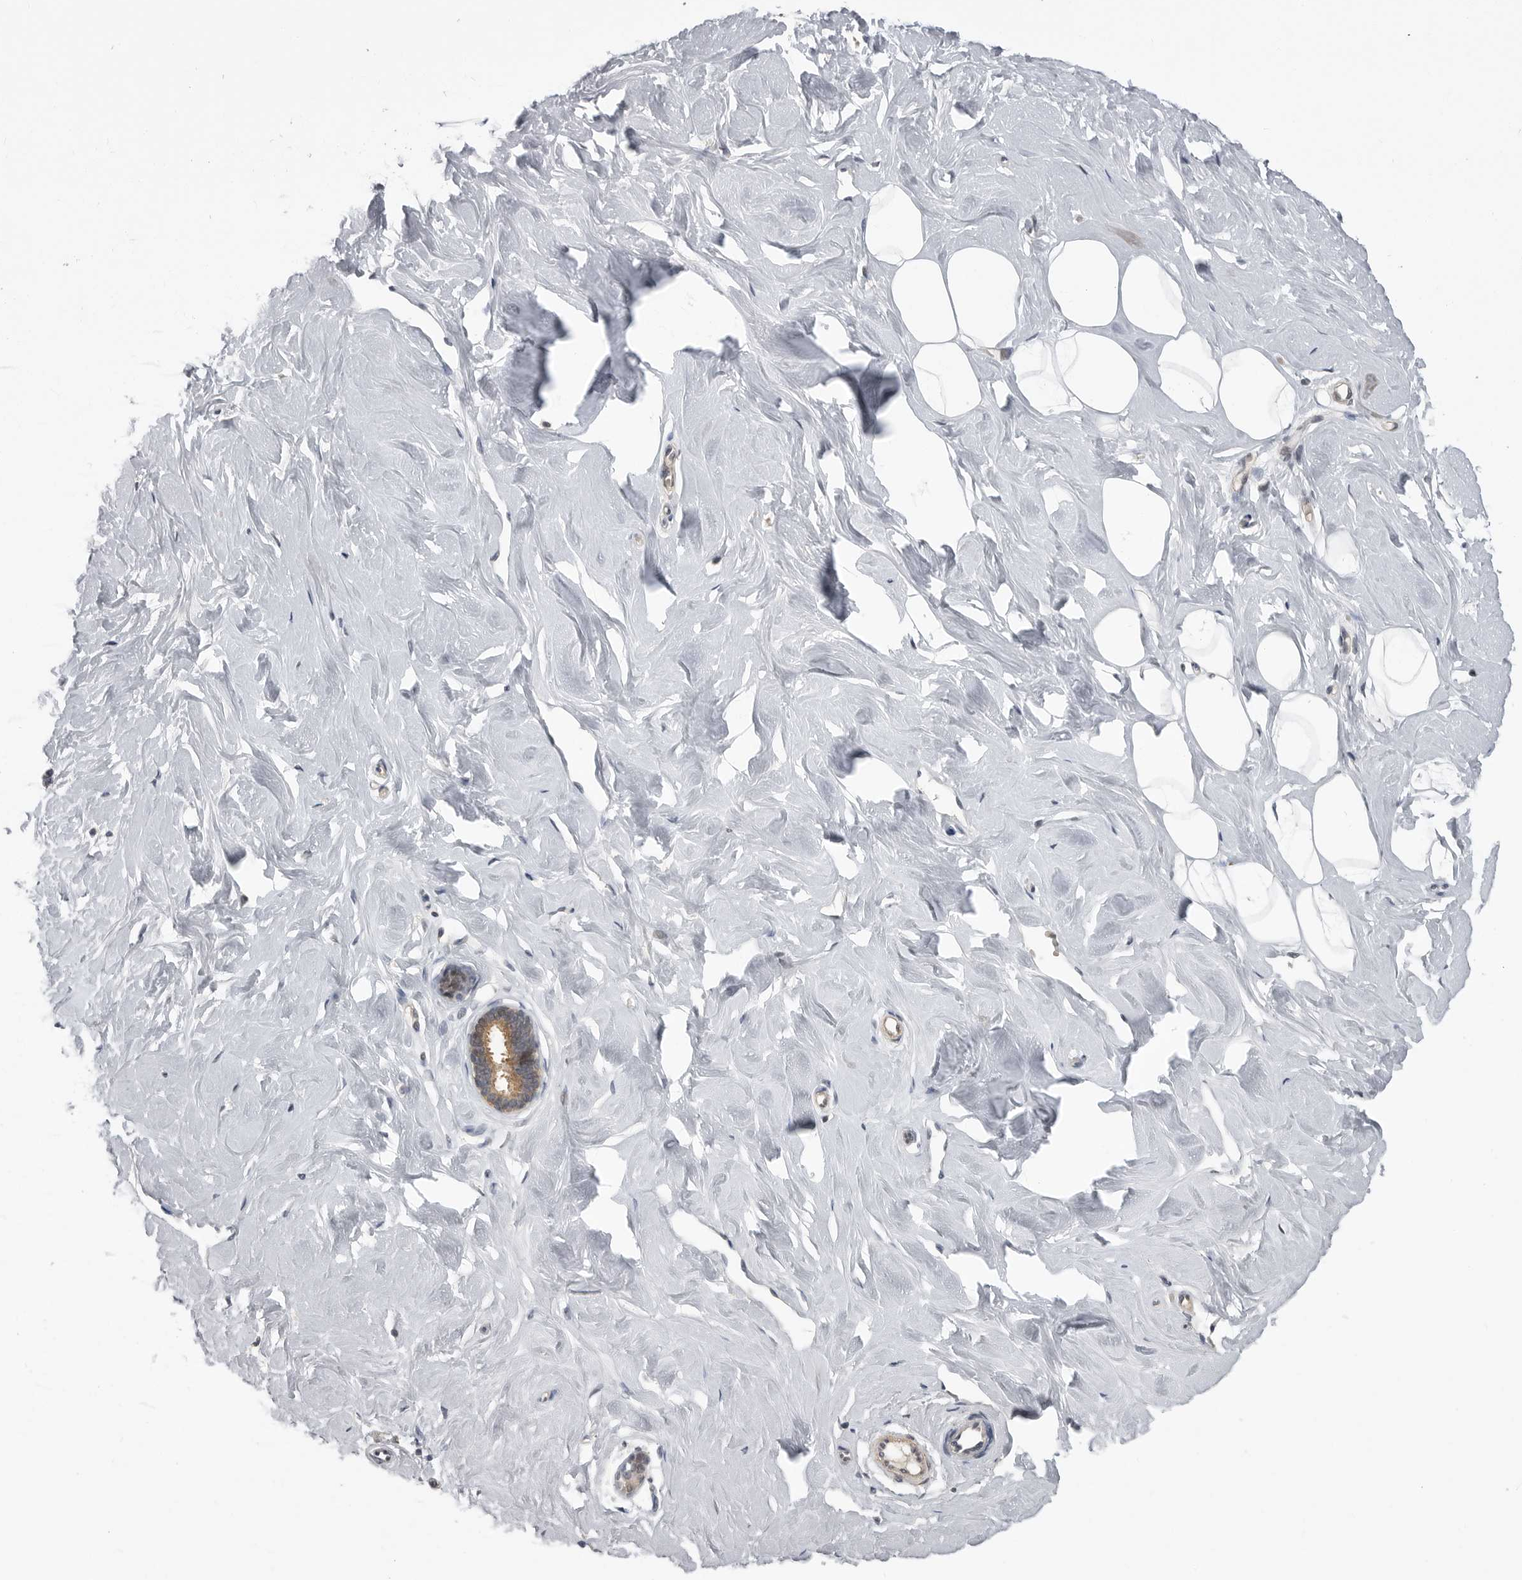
{"staining": {"intensity": "negative", "quantity": "none", "location": "none"}, "tissue": "breast", "cell_type": "Adipocytes", "image_type": "normal", "snomed": [{"axis": "morphology", "description": "Normal tissue, NOS"}, {"axis": "topography", "description": "Breast"}], "caption": "Adipocytes are negative for brown protein staining in unremarkable breast. (Immunohistochemistry, brightfield microscopy, high magnification).", "gene": "PLEKHF1", "patient": {"sex": "female", "age": 23}}